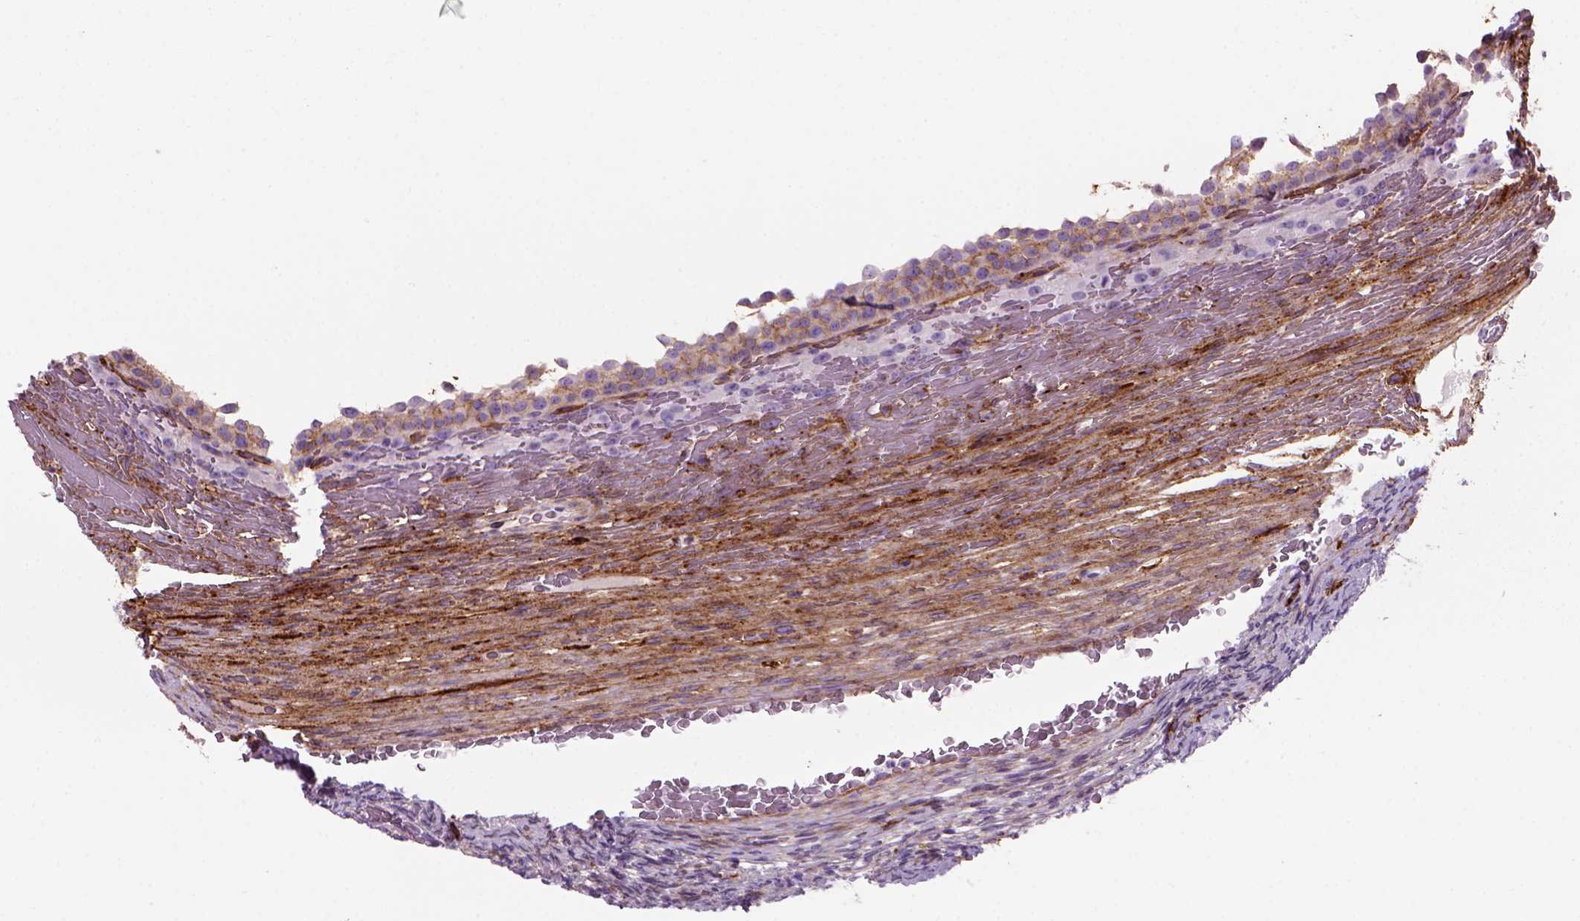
{"staining": {"intensity": "weak", "quantity": "25%-75%", "location": "cytoplasmic/membranous"}, "tissue": "ovary", "cell_type": "Follicle cells", "image_type": "normal", "snomed": [{"axis": "morphology", "description": "Normal tissue, NOS"}, {"axis": "topography", "description": "Ovary"}], "caption": "IHC of normal human ovary demonstrates low levels of weak cytoplasmic/membranous staining in about 25%-75% of follicle cells. The staining was performed using DAB, with brown indicating positive protein expression. Nuclei are stained blue with hematoxylin.", "gene": "MARCKS", "patient": {"sex": "female", "age": 34}}